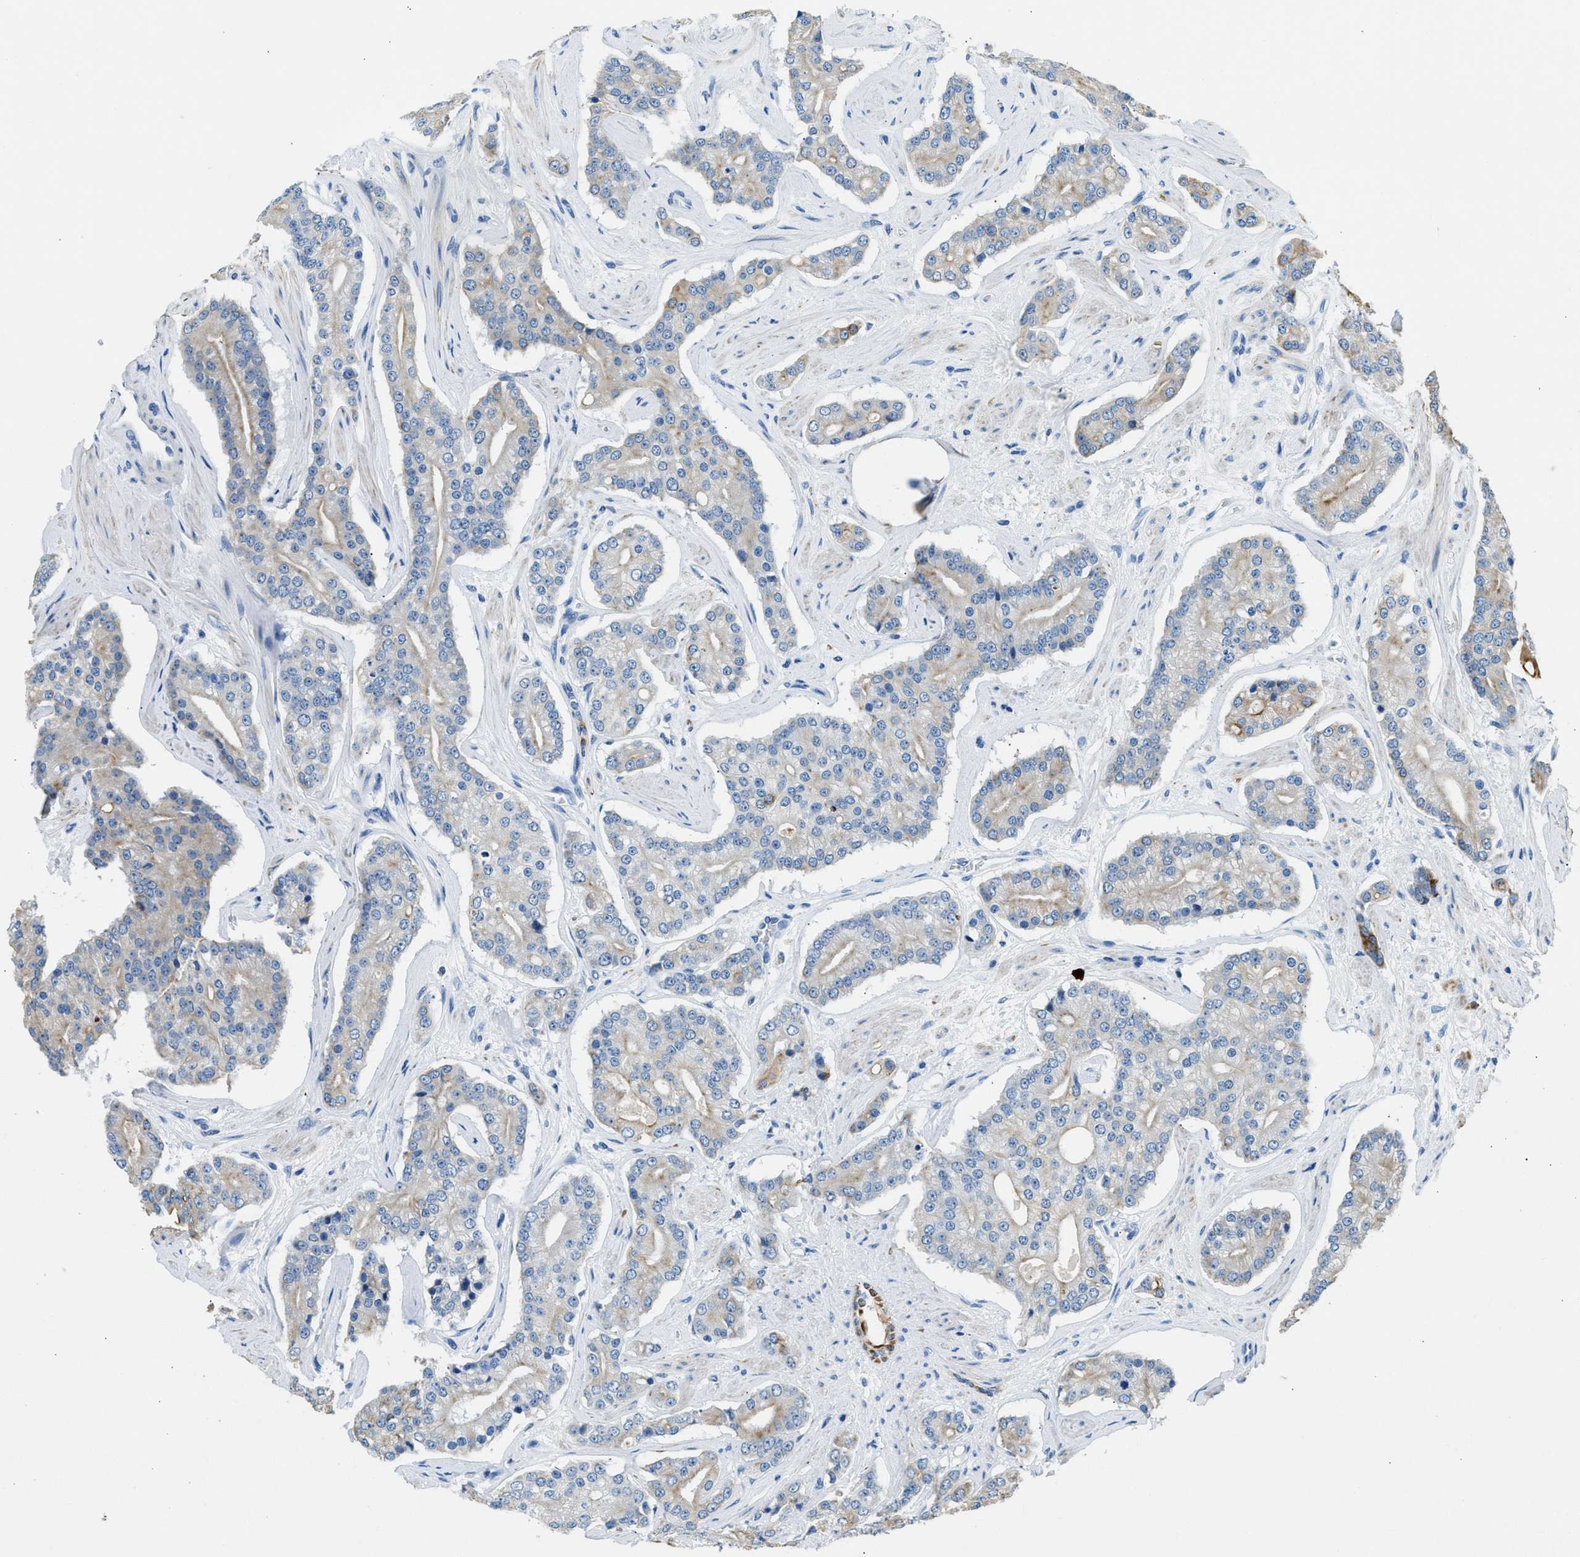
{"staining": {"intensity": "weak", "quantity": "<25%", "location": "cytoplasmic/membranous"}, "tissue": "prostate cancer", "cell_type": "Tumor cells", "image_type": "cancer", "snomed": [{"axis": "morphology", "description": "Adenocarcinoma, High grade"}, {"axis": "topography", "description": "Prostate"}], "caption": "High magnification brightfield microscopy of prostate cancer stained with DAB (3,3'-diaminobenzidine) (brown) and counterstained with hematoxylin (blue): tumor cells show no significant positivity.", "gene": "CFAP20", "patient": {"sex": "male", "age": 71}}